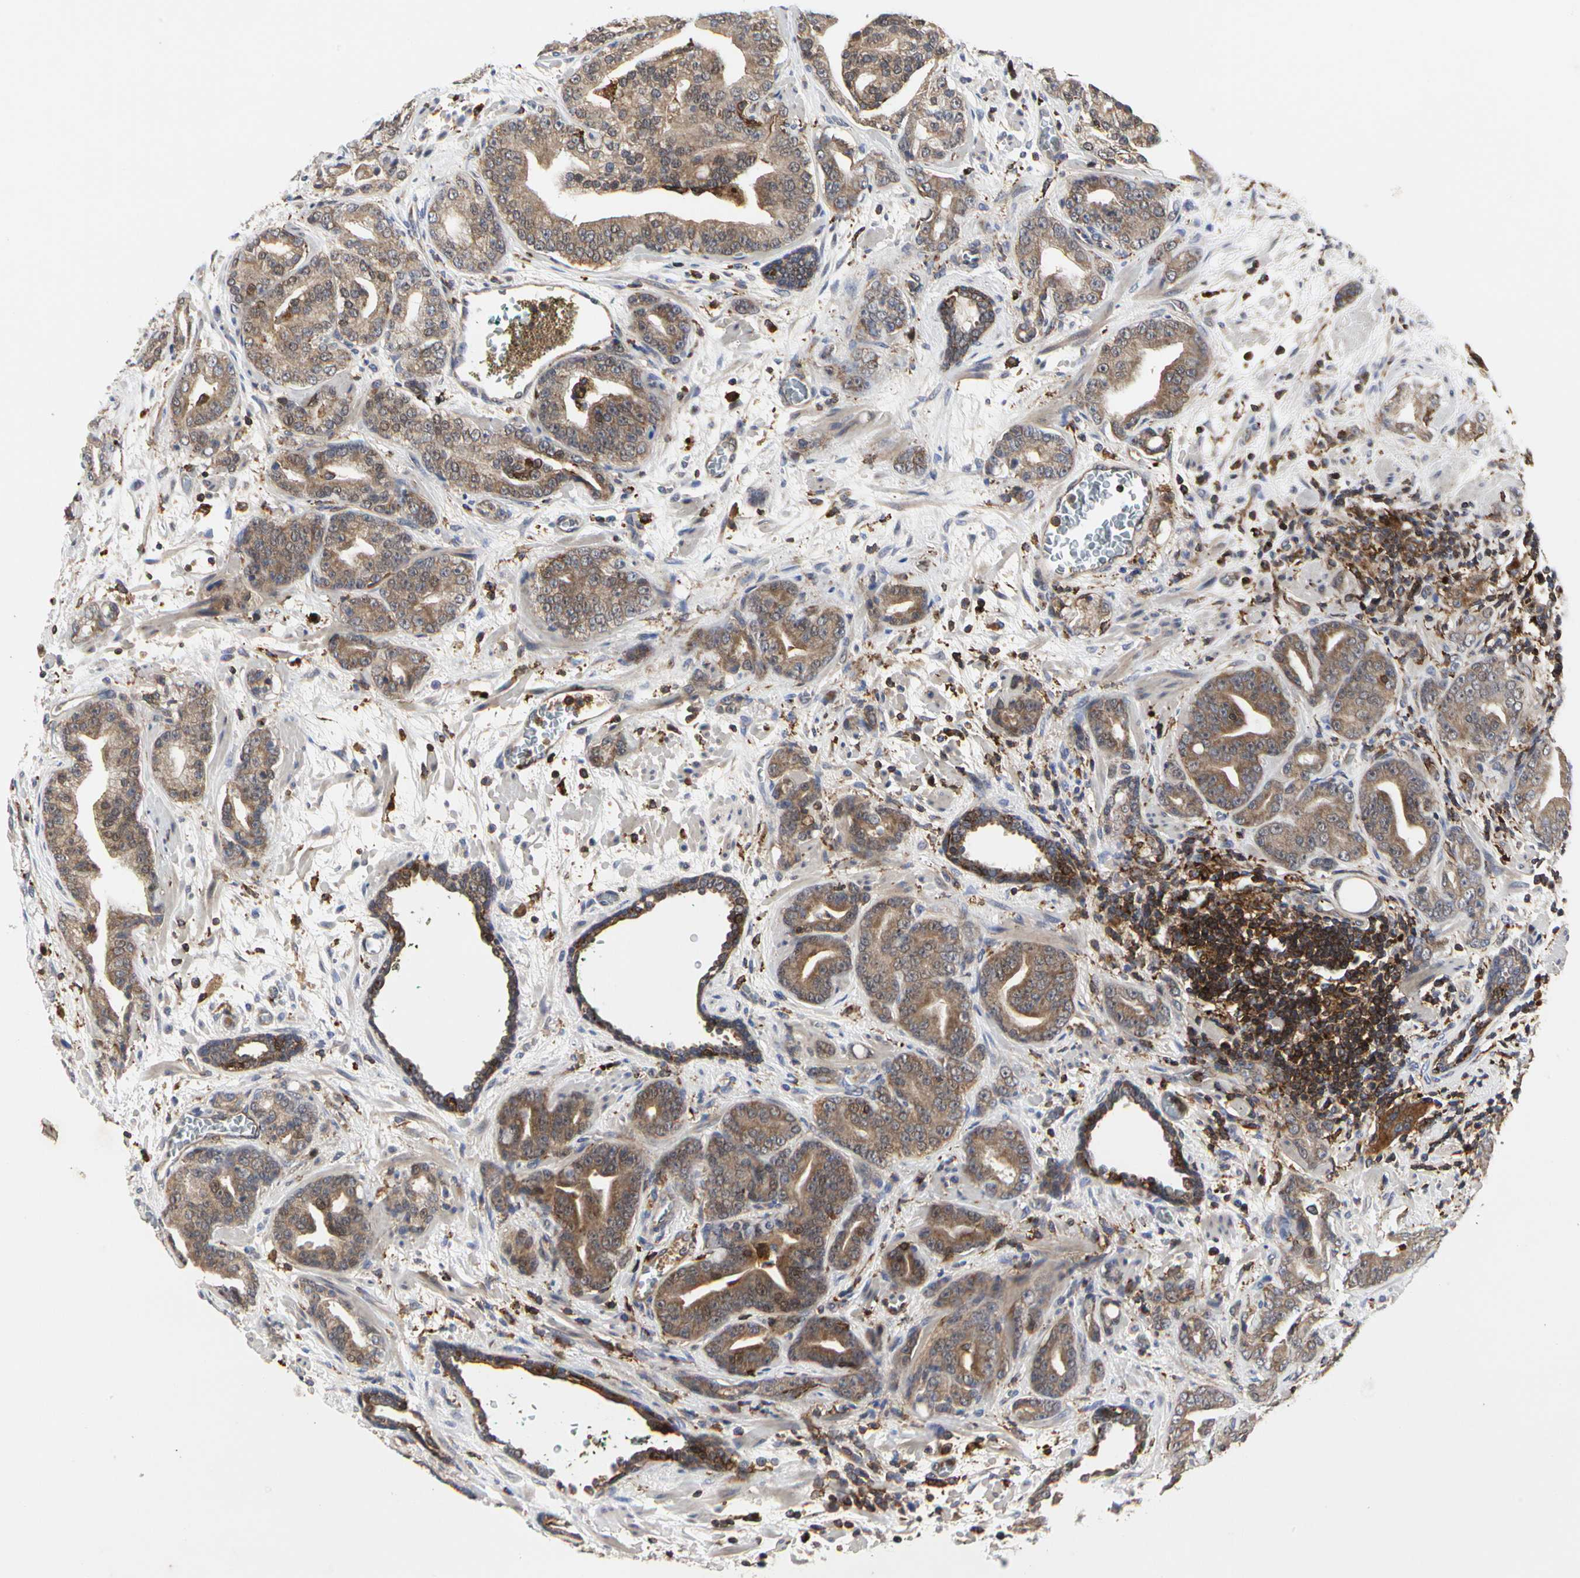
{"staining": {"intensity": "moderate", "quantity": ">75%", "location": "cytoplasmic/membranous"}, "tissue": "prostate cancer", "cell_type": "Tumor cells", "image_type": "cancer", "snomed": [{"axis": "morphology", "description": "Adenocarcinoma, Low grade"}, {"axis": "topography", "description": "Prostate"}], "caption": "Approximately >75% of tumor cells in prostate cancer (low-grade adenocarcinoma) reveal moderate cytoplasmic/membranous protein staining as visualized by brown immunohistochemical staining.", "gene": "NAPG", "patient": {"sex": "male", "age": 63}}